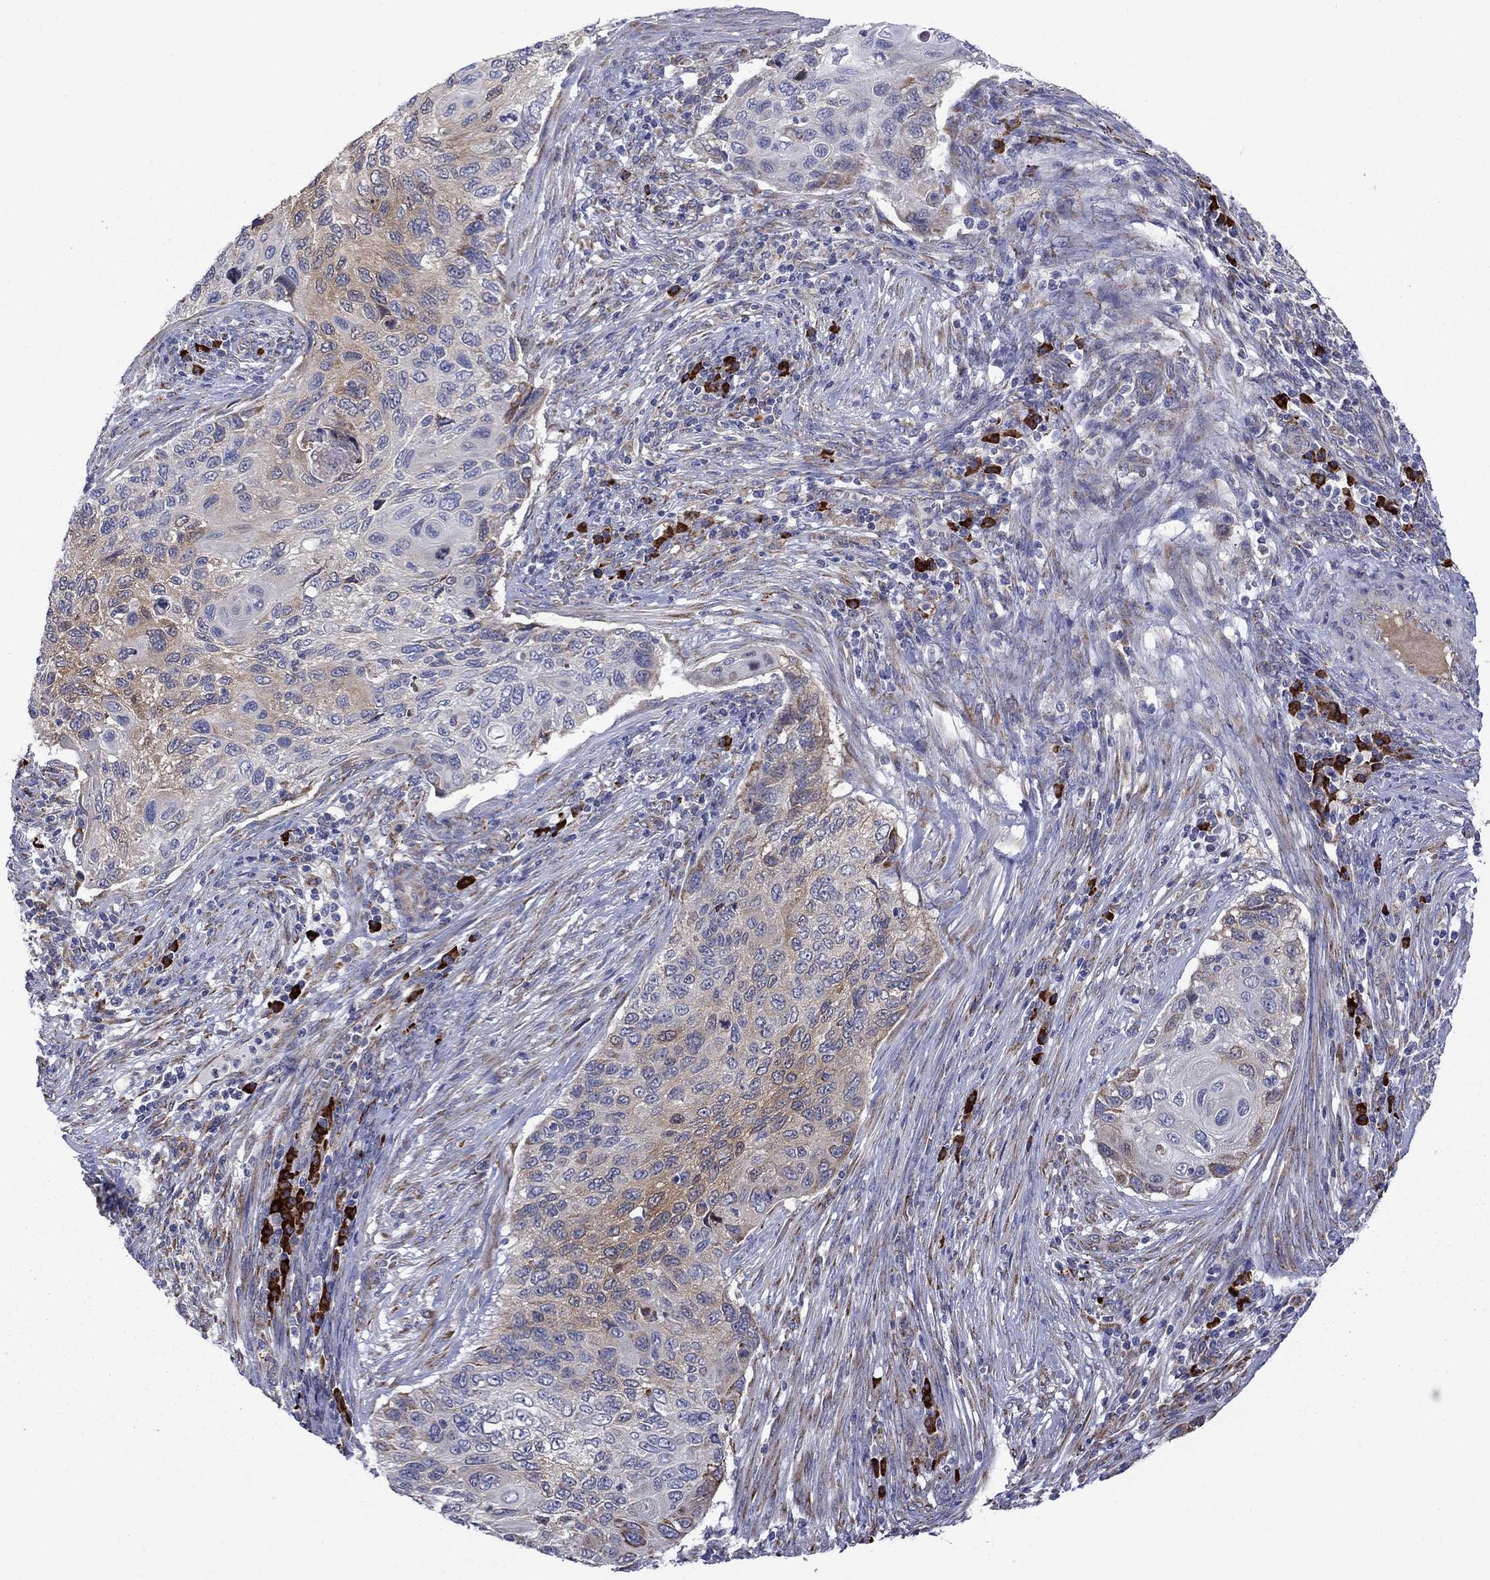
{"staining": {"intensity": "weak", "quantity": "25%-75%", "location": "cytoplasmic/membranous"}, "tissue": "cervical cancer", "cell_type": "Tumor cells", "image_type": "cancer", "snomed": [{"axis": "morphology", "description": "Squamous cell carcinoma, NOS"}, {"axis": "topography", "description": "Cervix"}], "caption": "This micrograph reveals immunohistochemistry (IHC) staining of human squamous cell carcinoma (cervical), with low weak cytoplasmic/membranous staining in approximately 25%-75% of tumor cells.", "gene": "ASNS", "patient": {"sex": "female", "age": 70}}